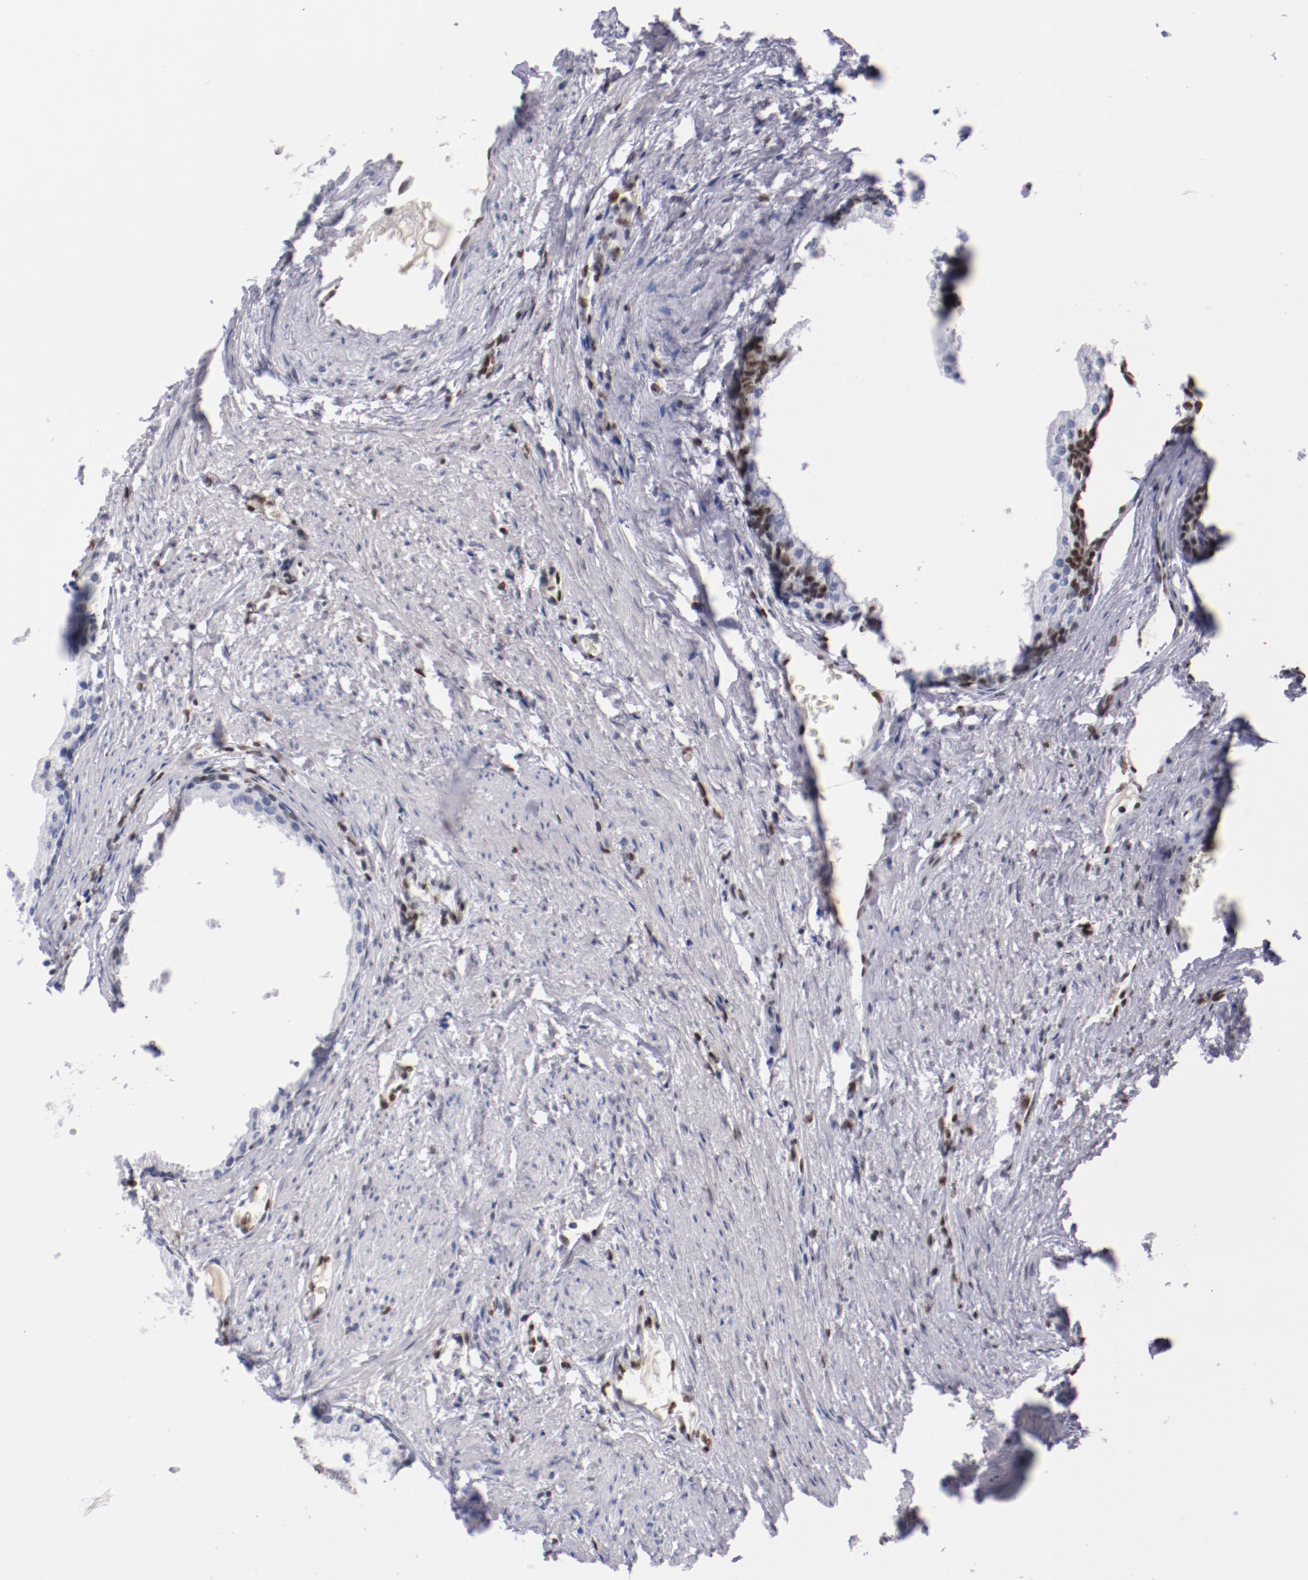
{"staining": {"intensity": "negative", "quantity": "none", "location": "none"}, "tissue": "prostate cancer", "cell_type": "Tumor cells", "image_type": "cancer", "snomed": [{"axis": "morphology", "description": "Adenocarcinoma, Medium grade"}, {"axis": "topography", "description": "Prostate"}], "caption": "This micrograph is of prostate cancer stained with immunohistochemistry to label a protein in brown with the nuclei are counter-stained blue. There is no staining in tumor cells.", "gene": "IFI16", "patient": {"sex": "male", "age": 60}}